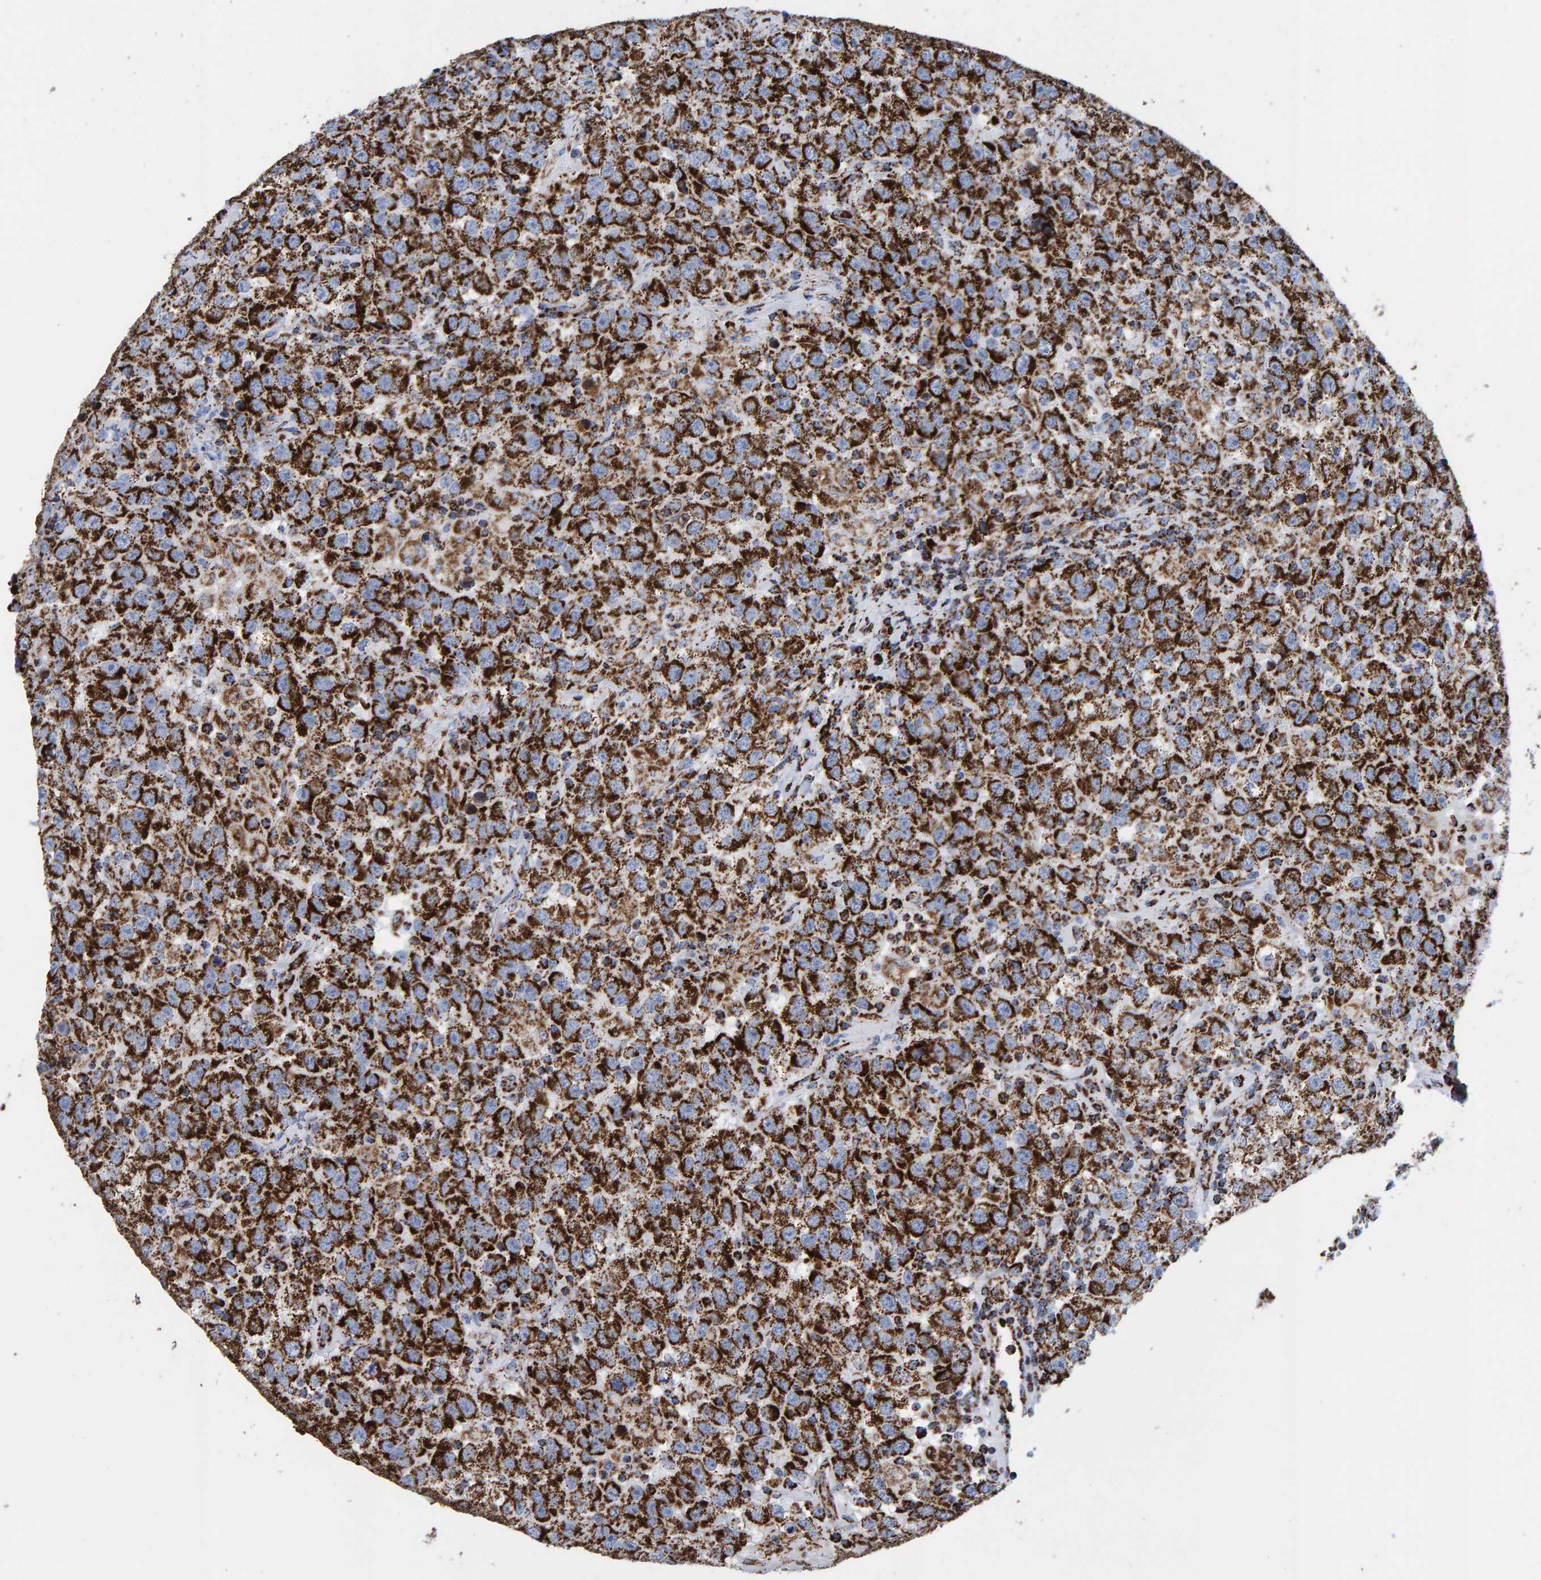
{"staining": {"intensity": "strong", "quantity": ">75%", "location": "cytoplasmic/membranous"}, "tissue": "testis cancer", "cell_type": "Tumor cells", "image_type": "cancer", "snomed": [{"axis": "morphology", "description": "Seminoma, NOS"}, {"axis": "topography", "description": "Testis"}], "caption": "DAB (3,3'-diaminobenzidine) immunohistochemical staining of testis cancer (seminoma) exhibits strong cytoplasmic/membranous protein staining in about >75% of tumor cells.", "gene": "ENSG00000262660", "patient": {"sex": "male", "age": 41}}